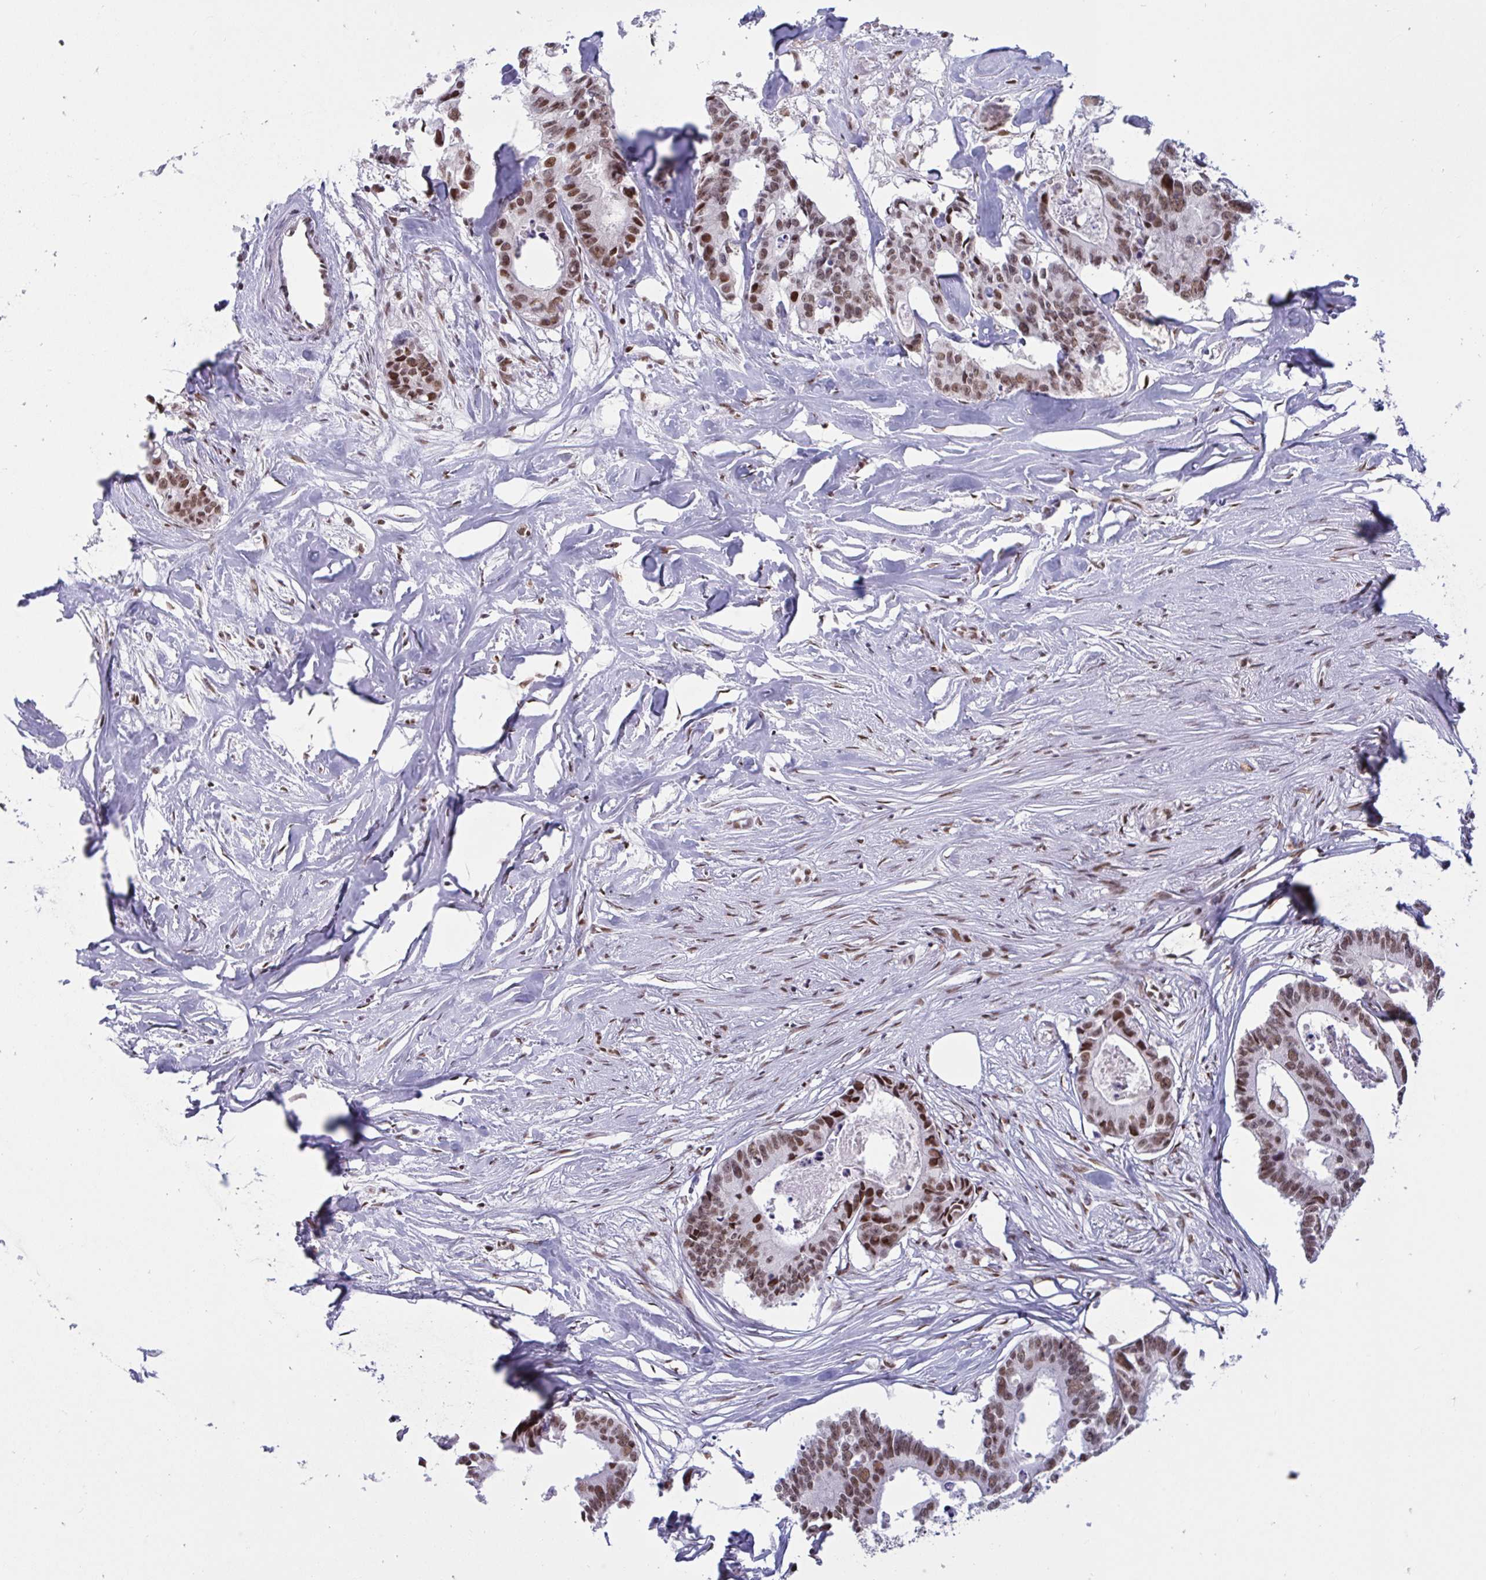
{"staining": {"intensity": "moderate", "quantity": ">75%", "location": "nuclear"}, "tissue": "colorectal cancer", "cell_type": "Tumor cells", "image_type": "cancer", "snomed": [{"axis": "morphology", "description": "Adenocarcinoma, NOS"}, {"axis": "topography", "description": "Rectum"}], "caption": "Colorectal adenocarcinoma stained for a protein shows moderate nuclear positivity in tumor cells.", "gene": "CBFA2T2", "patient": {"sex": "male", "age": 57}}